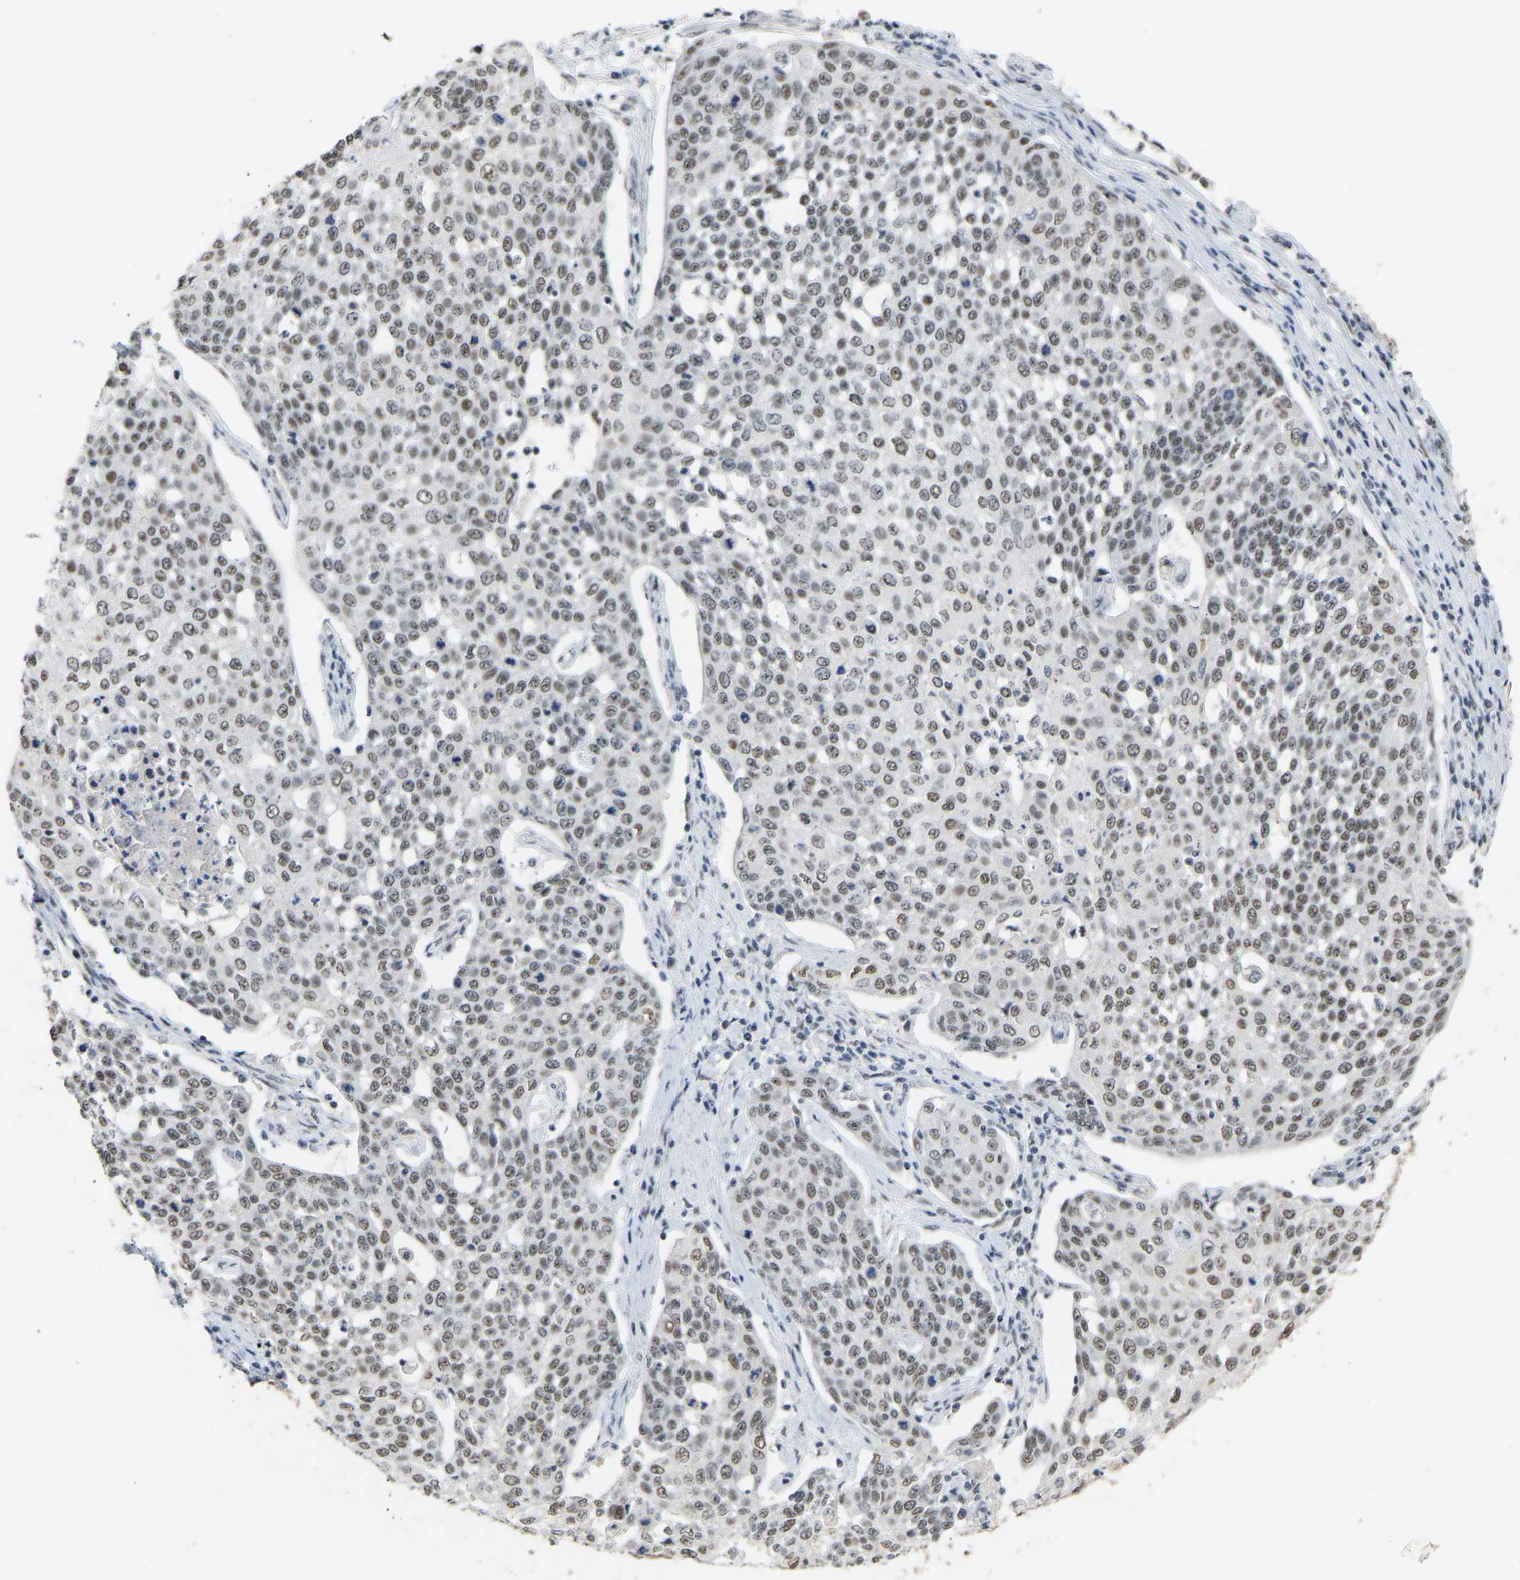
{"staining": {"intensity": "weak", "quantity": ">75%", "location": "nuclear"}, "tissue": "cervical cancer", "cell_type": "Tumor cells", "image_type": "cancer", "snomed": [{"axis": "morphology", "description": "Squamous cell carcinoma, NOS"}, {"axis": "topography", "description": "Cervix"}], "caption": "IHC micrograph of cervical squamous cell carcinoma stained for a protein (brown), which shows low levels of weak nuclear expression in about >75% of tumor cells.", "gene": "NELFB", "patient": {"sex": "female", "age": 34}}